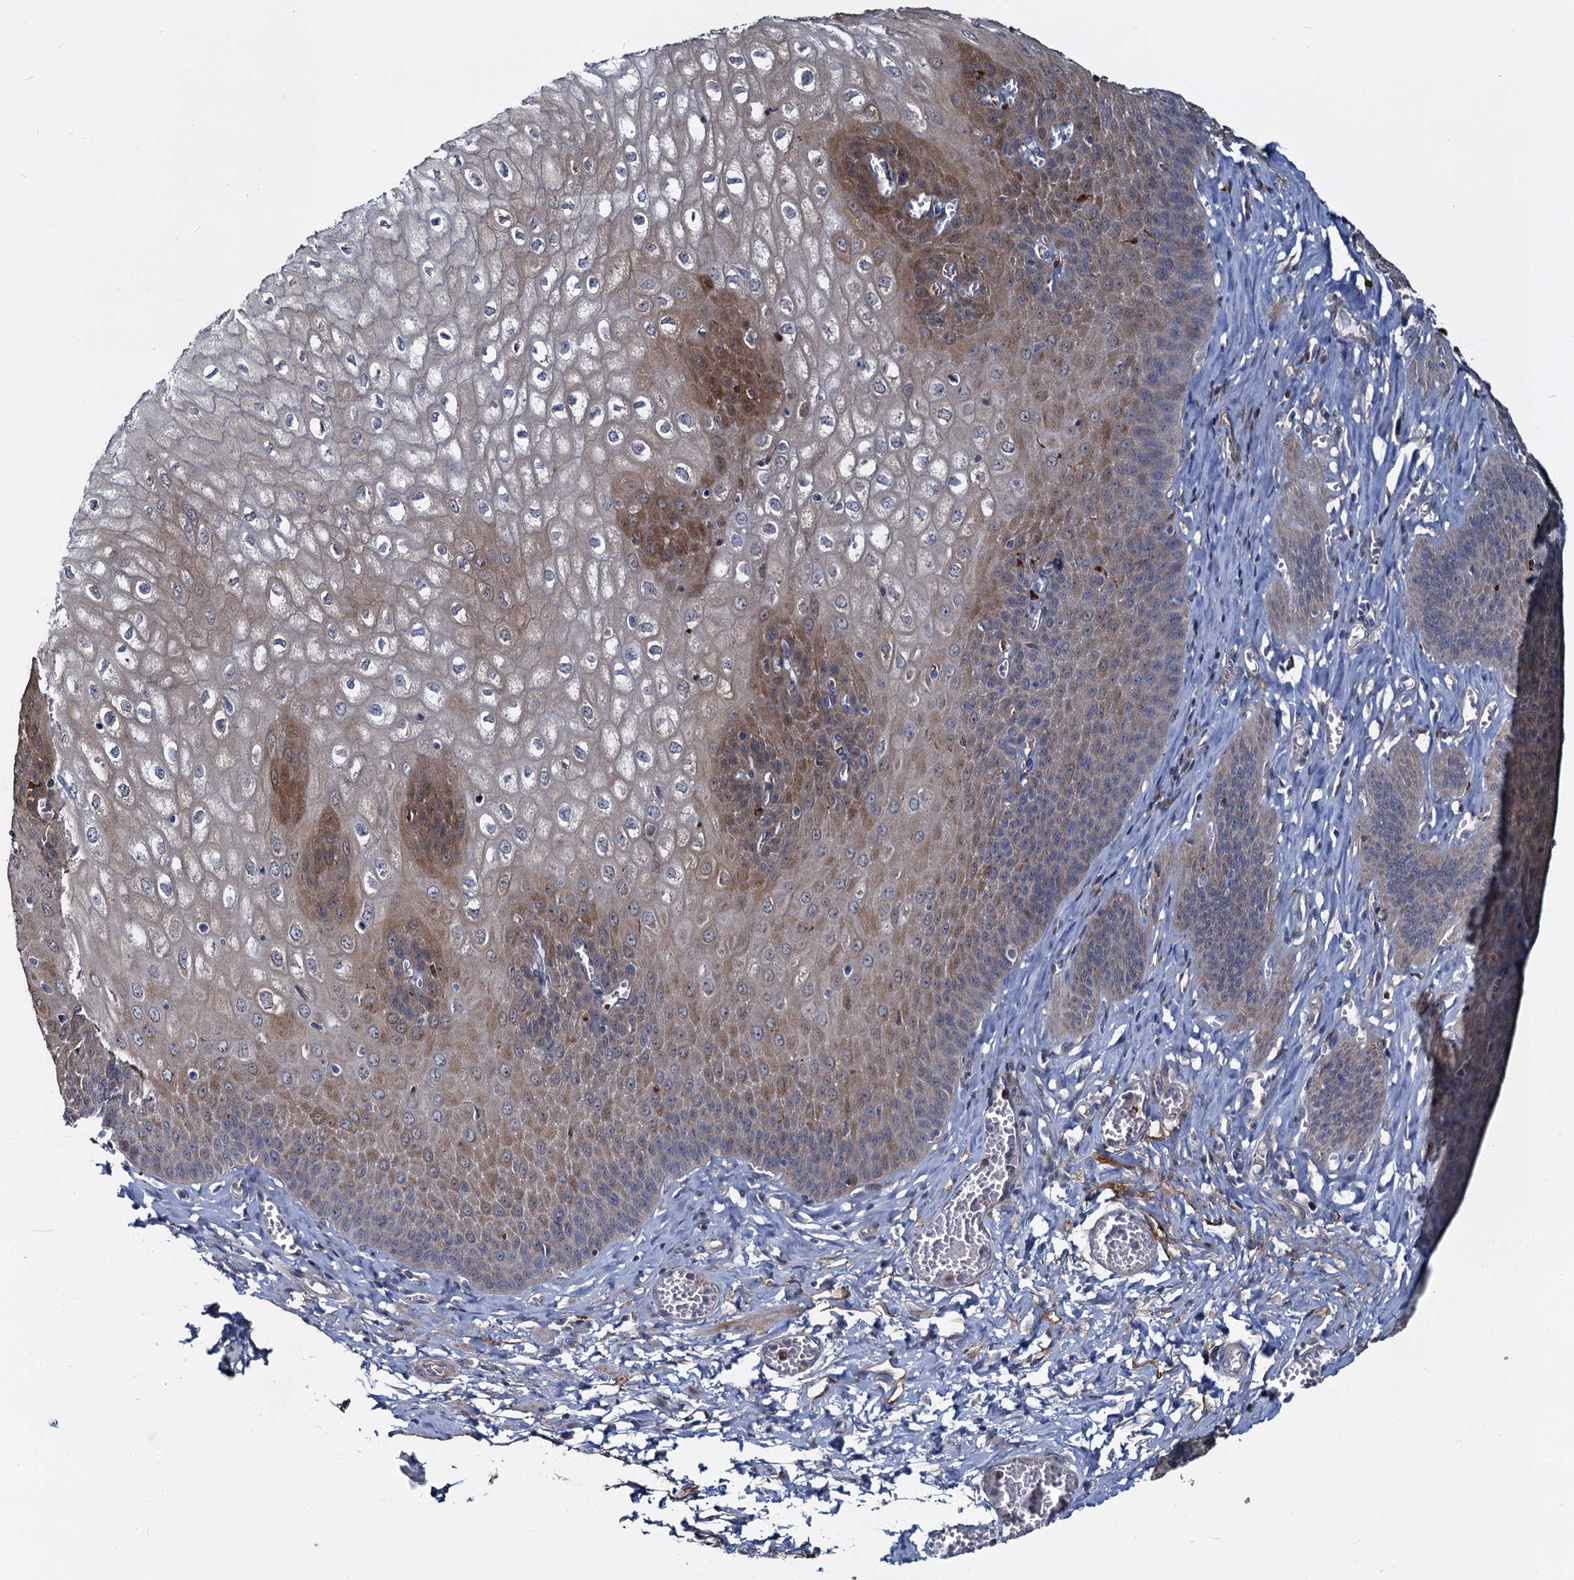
{"staining": {"intensity": "moderate", "quantity": "25%-75%", "location": "cytoplasmic/membranous"}, "tissue": "esophagus", "cell_type": "Squamous epithelial cells", "image_type": "normal", "snomed": [{"axis": "morphology", "description": "Normal tissue, NOS"}, {"axis": "topography", "description": "Esophagus"}], "caption": "Immunohistochemistry (IHC) image of unremarkable esophagus: esophagus stained using immunohistochemistry displays medium levels of moderate protein expression localized specifically in the cytoplasmic/membranous of squamous epithelial cells, appearing as a cytoplasmic/membranous brown color.", "gene": "DCUN1D2", "patient": {"sex": "male", "age": 60}}